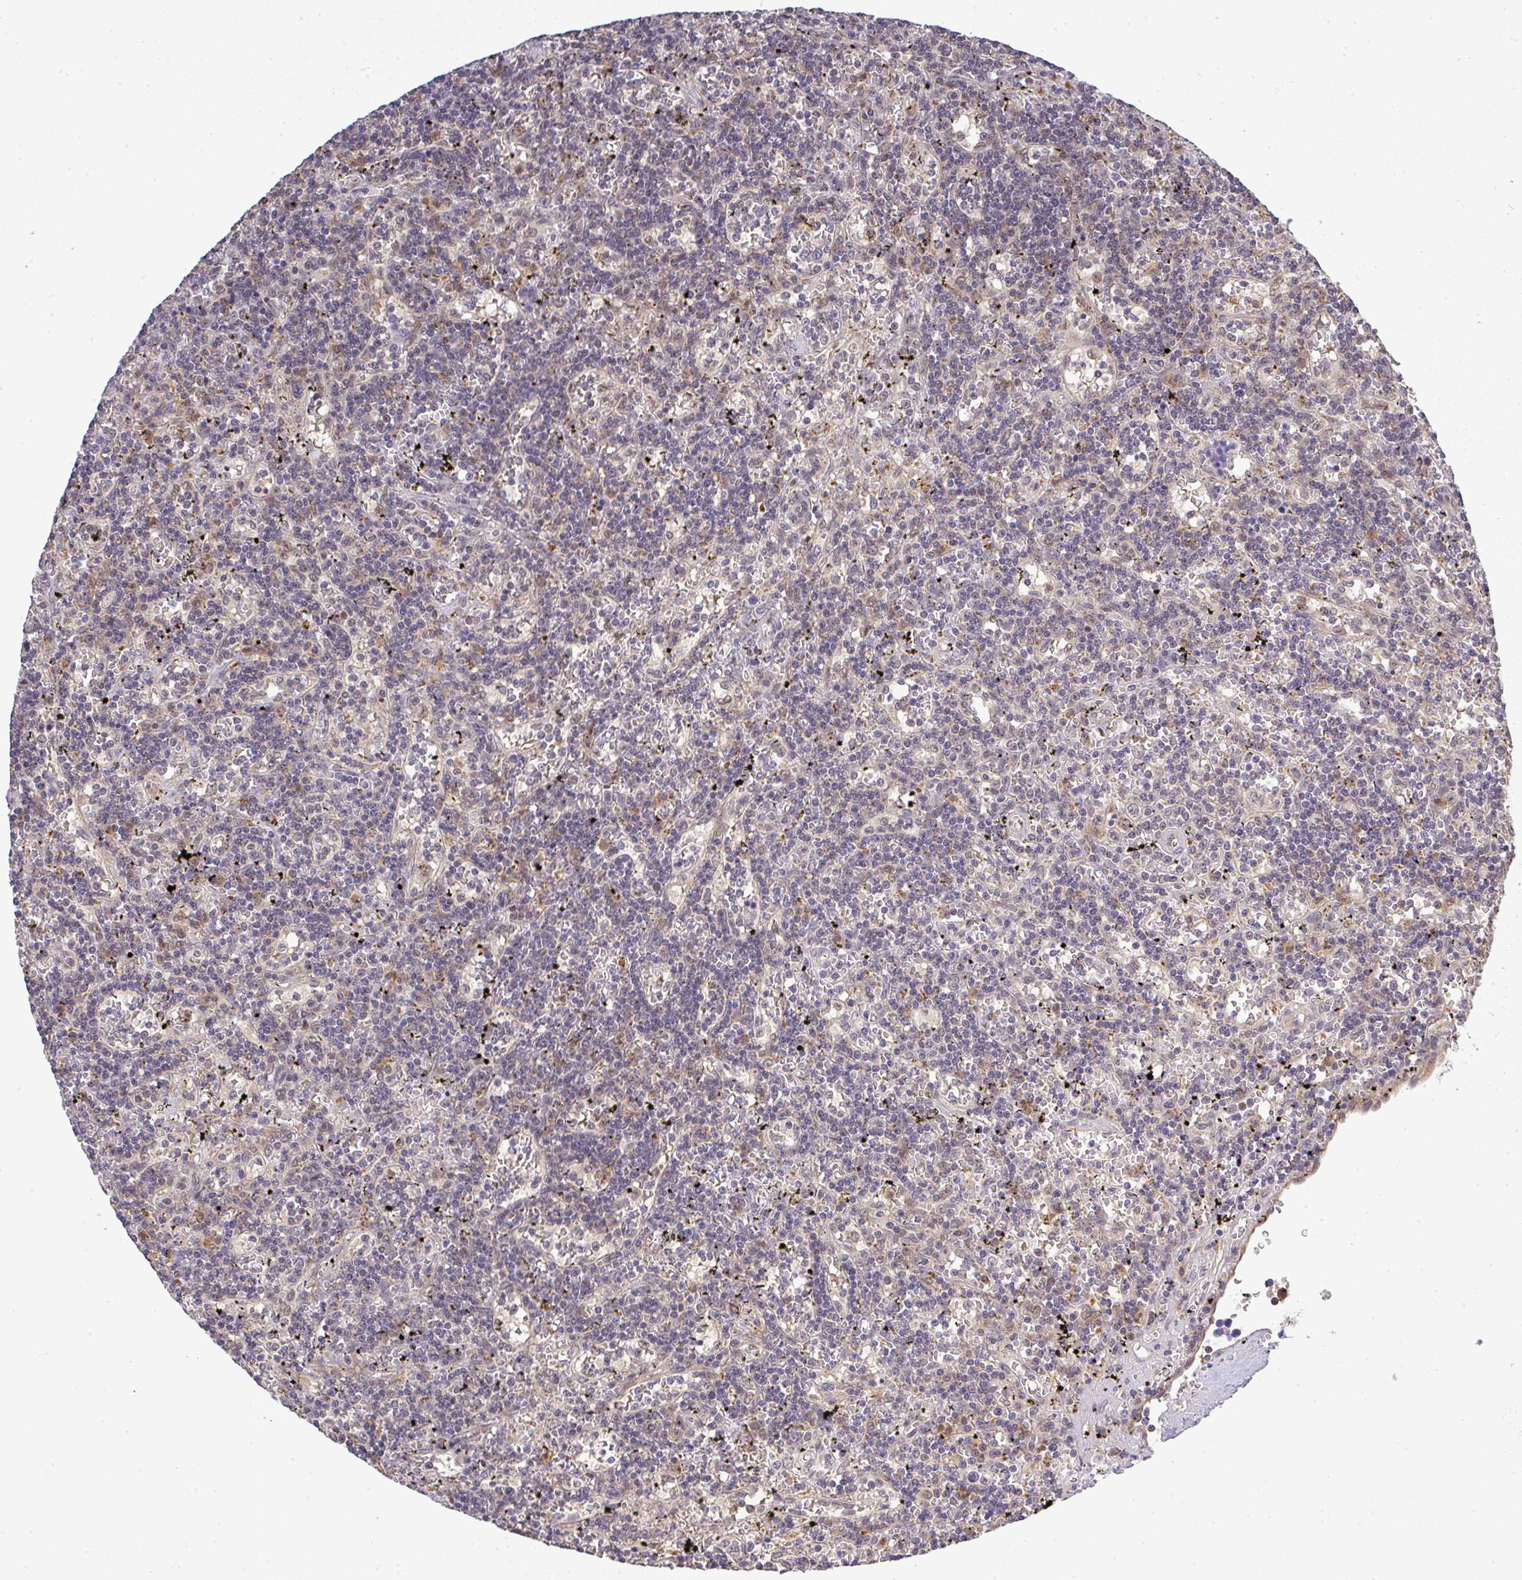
{"staining": {"intensity": "negative", "quantity": "none", "location": "none"}, "tissue": "lymphoma", "cell_type": "Tumor cells", "image_type": "cancer", "snomed": [{"axis": "morphology", "description": "Malignant lymphoma, non-Hodgkin's type, Low grade"}, {"axis": "topography", "description": "Spleen"}], "caption": "This is an immunohistochemistry (IHC) micrograph of human low-grade malignant lymphoma, non-Hodgkin's type. There is no staining in tumor cells.", "gene": "FAM153A", "patient": {"sex": "male", "age": 60}}